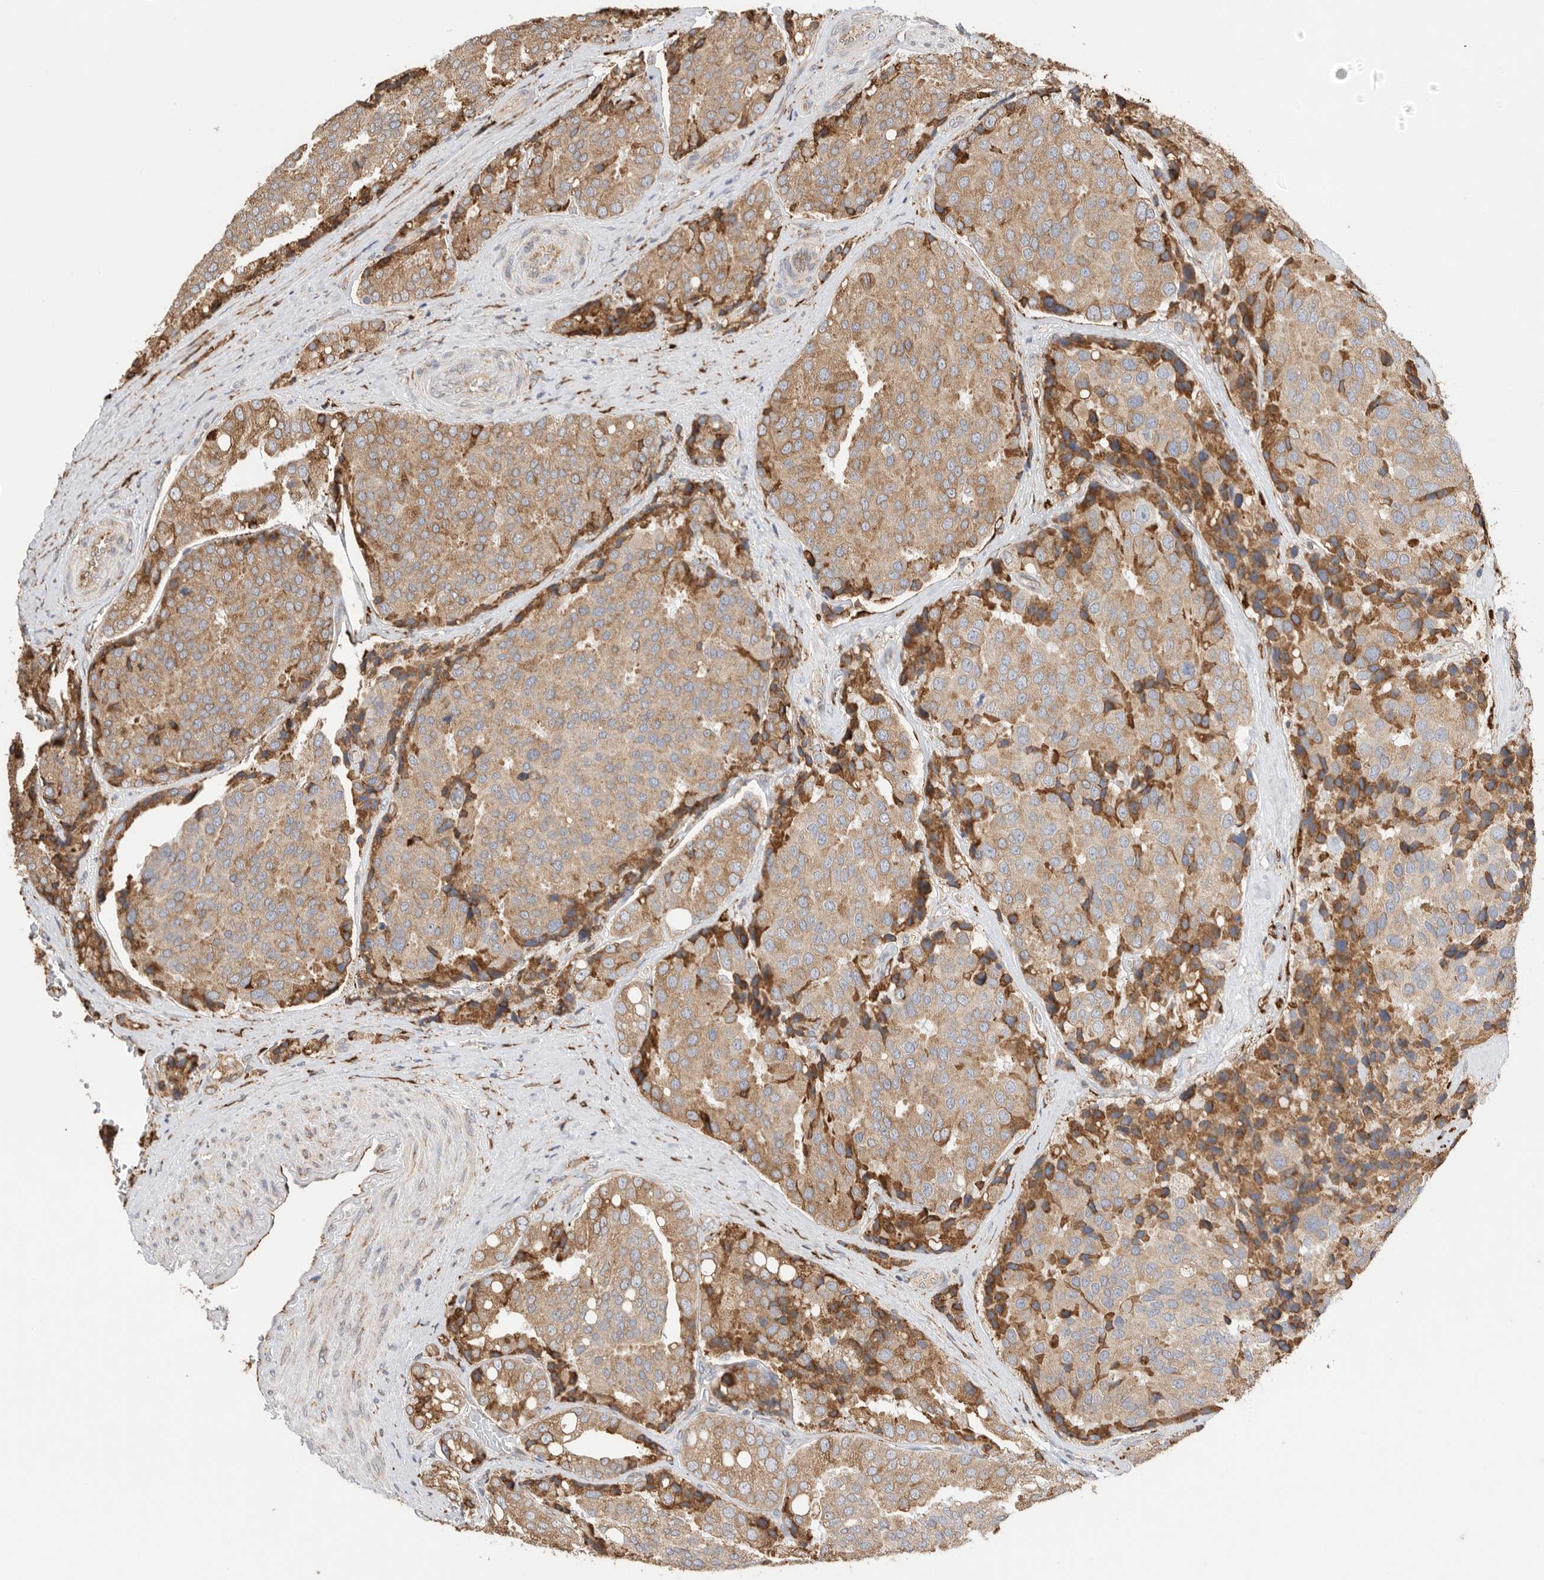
{"staining": {"intensity": "moderate", "quantity": ">75%", "location": "cytoplasmic/membranous"}, "tissue": "prostate cancer", "cell_type": "Tumor cells", "image_type": "cancer", "snomed": [{"axis": "morphology", "description": "Adenocarcinoma, High grade"}, {"axis": "topography", "description": "Prostate"}], "caption": "The immunohistochemical stain labels moderate cytoplasmic/membranous staining in tumor cells of prostate cancer (adenocarcinoma (high-grade)) tissue. (Brightfield microscopy of DAB IHC at high magnification).", "gene": "BLOC1S5", "patient": {"sex": "male", "age": 50}}